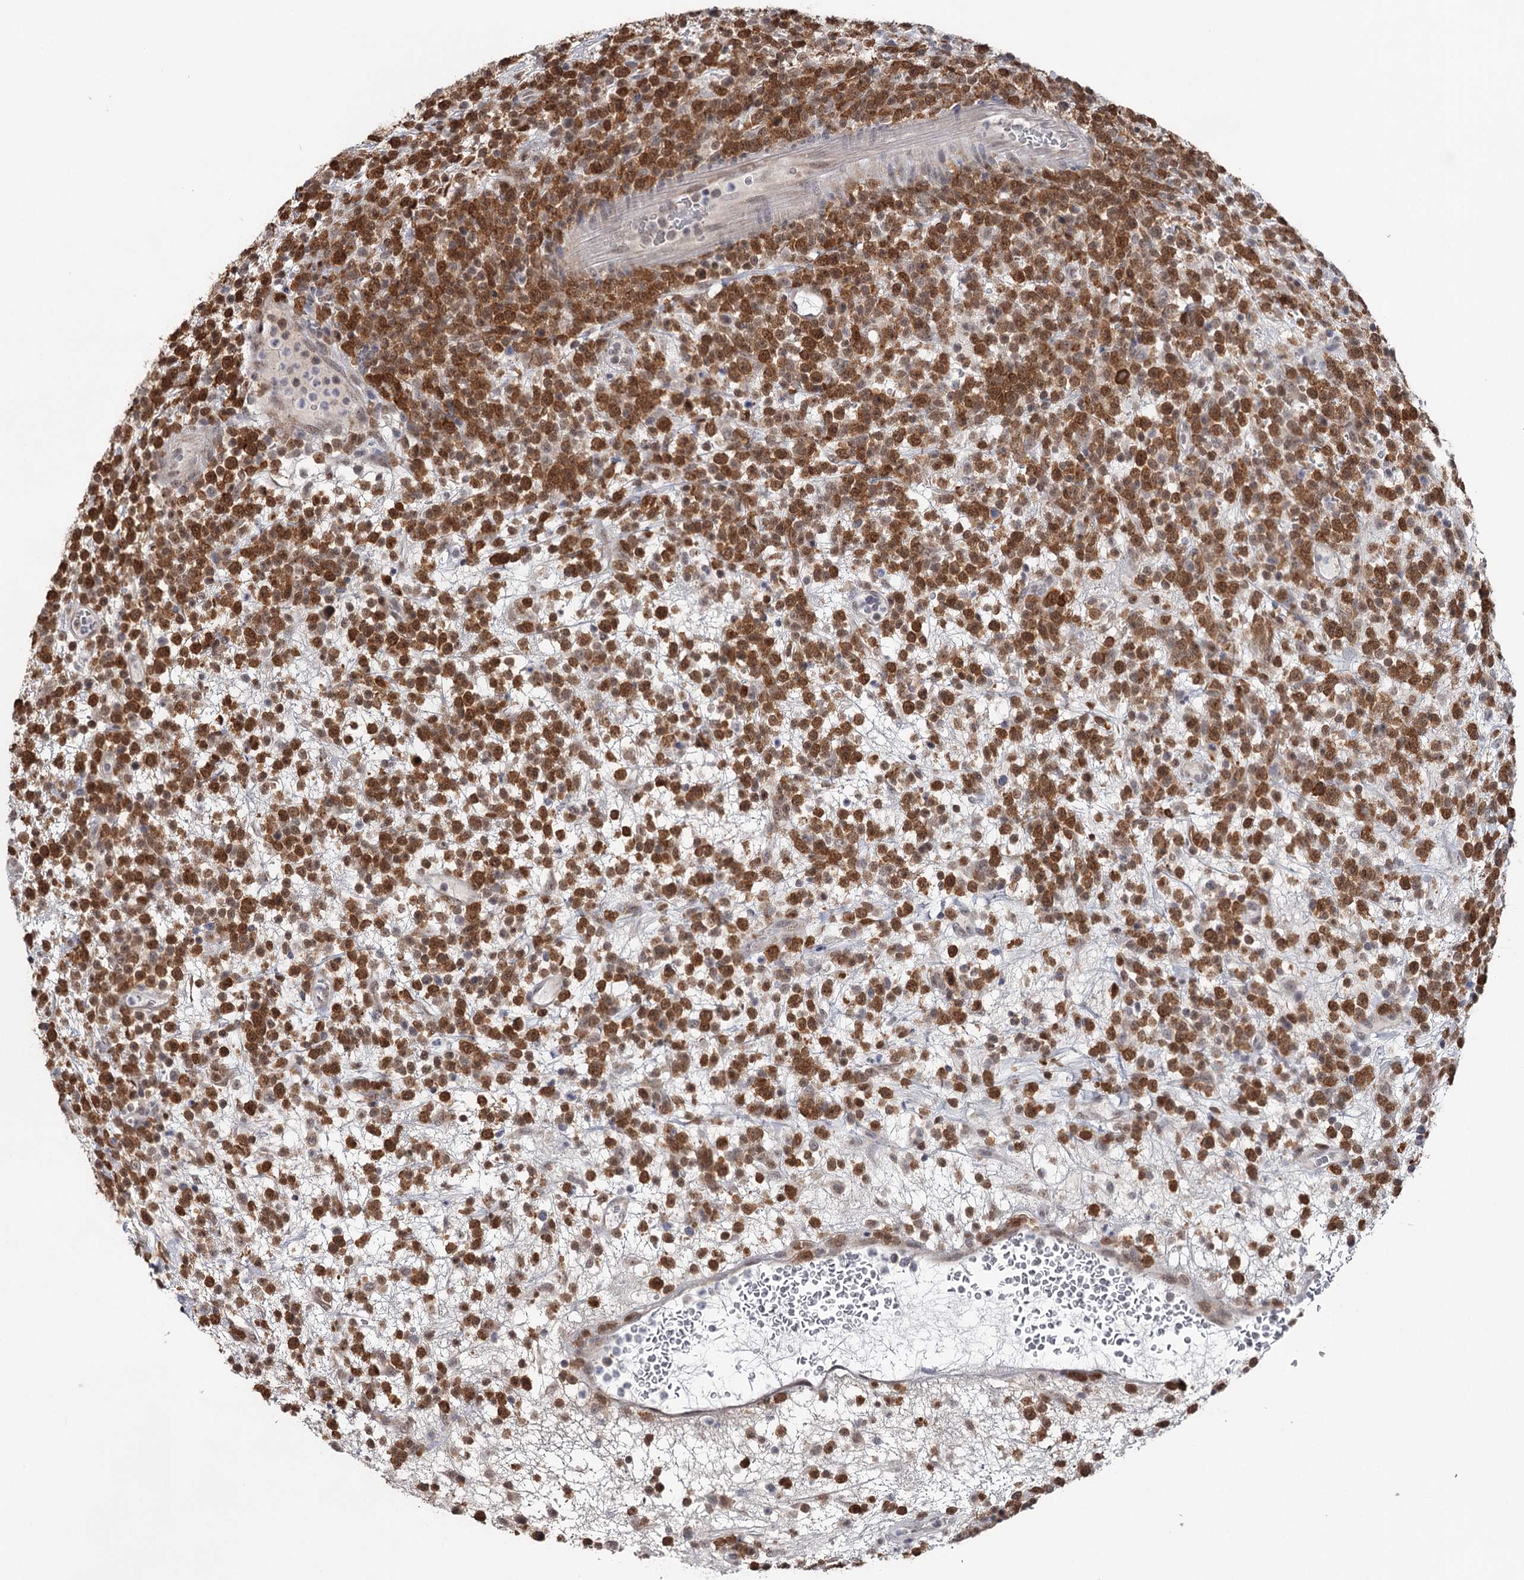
{"staining": {"intensity": "strong", "quantity": ">75%", "location": "cytoplasmic/membranous,nuclear"}, "tissue": "lymphoma", "cell_type": "Tumor cells", "image_type": "cancer", "snomed": [{"axis": "morphology", "description": "Malignant lymphoma, non-Hodgkin's type, High grade"}, {"axis": "topography", "description": "Colon"}], "caption": "A high-resolution image shows immunohistochemistry (IHC) staining of lymphoma, which exhibits strong cytoplasmic/membranous and nuclear positivity in approximately >75% of tumor cells.", "gene": "GTSF1", "patient": {"sex": "female", "age": 53}}